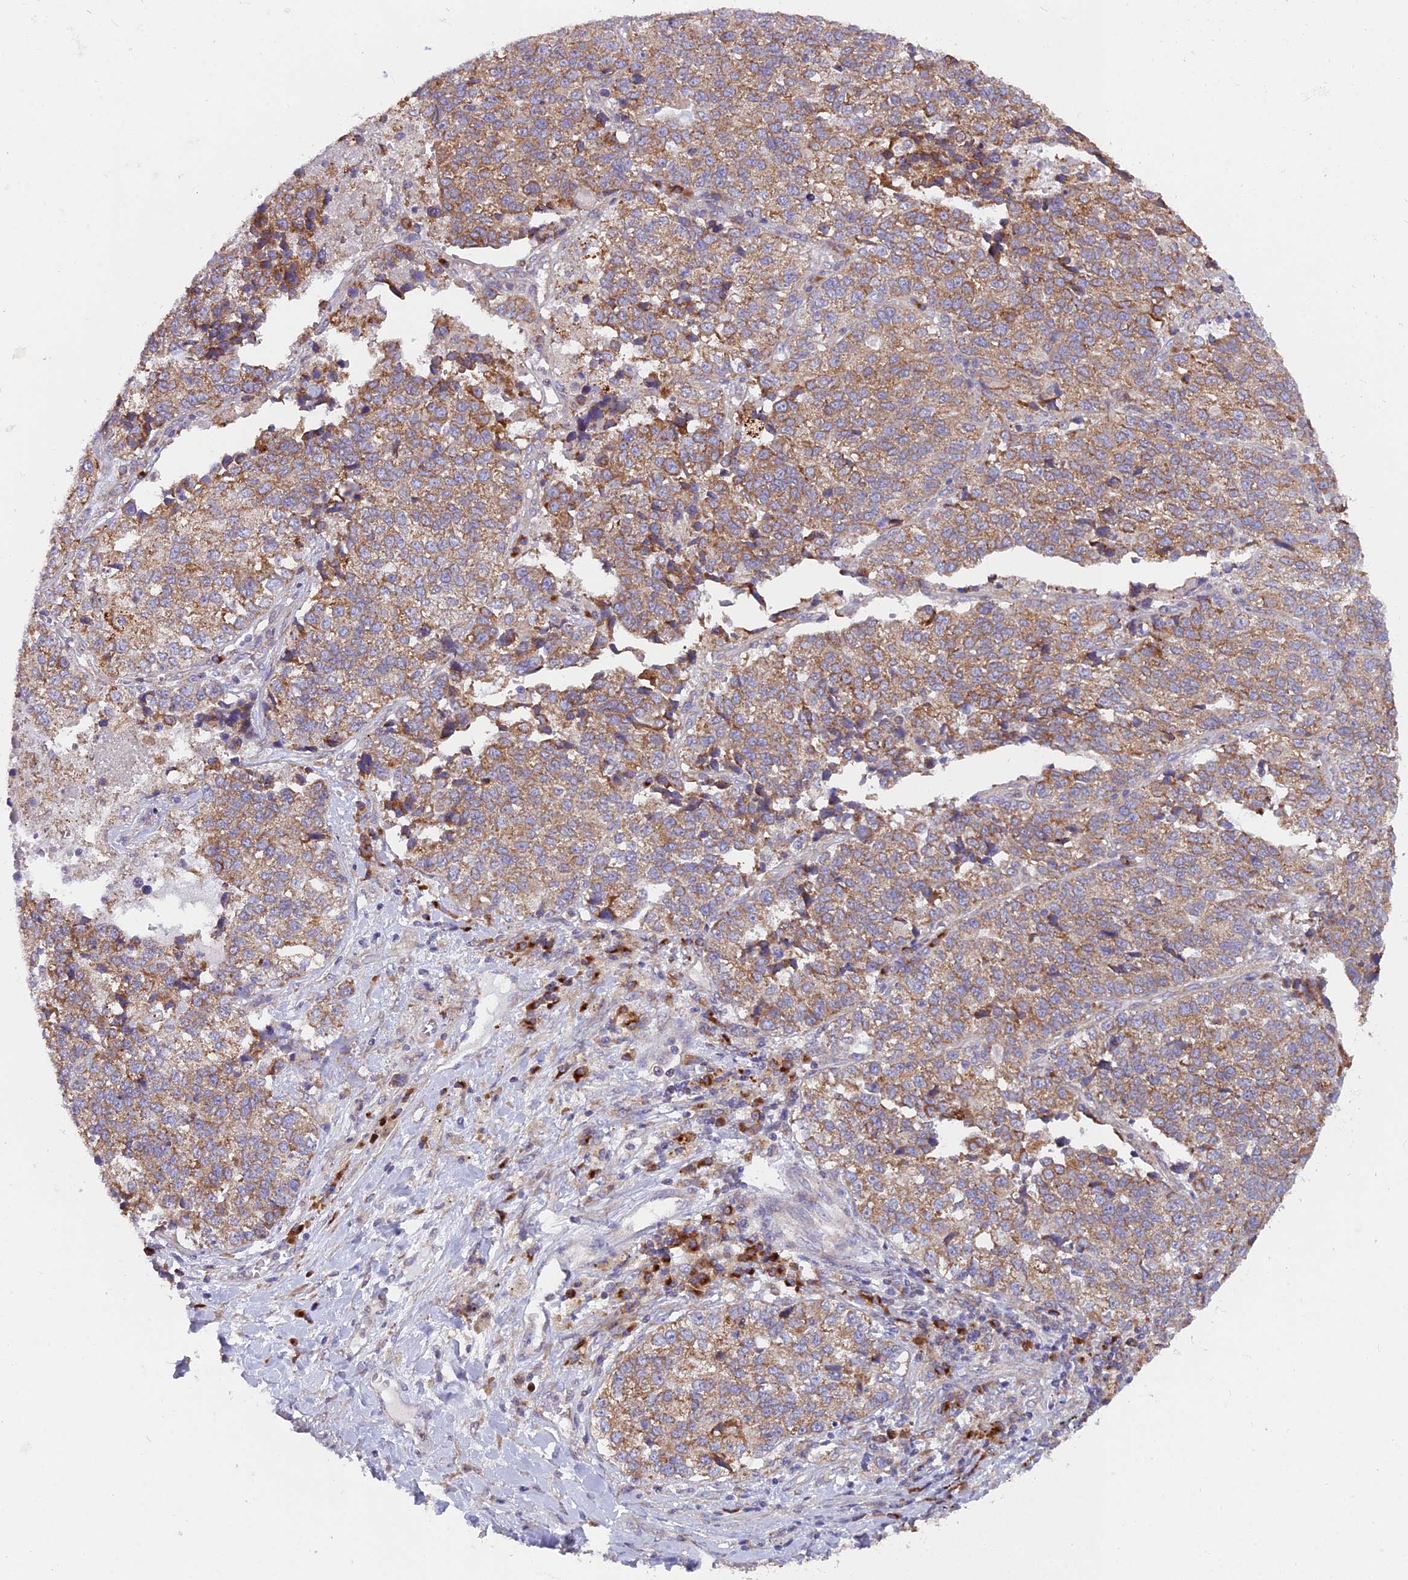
{"staining": {"intensity": "moderate", "quantity": ">75%", "location": "cytoplasmic/membranous"}, "tissue": "lung cancer", "cell_type": "Tumor cells", "image_type": "cancer", "snomed": [{"axis": "morphology", "description": "Adenocarcinoma, NOS"}, {"axis": "topography", "description": "Lung"}], "caption": "A micrograph of human lung cancer (adenocarcinoma) stained for a protein reveals moderate cytoplasmic/membranous brown staining in tumor cells.", "gene": "TBC1D20", "patient": {"sex": "male", "age": 49}}